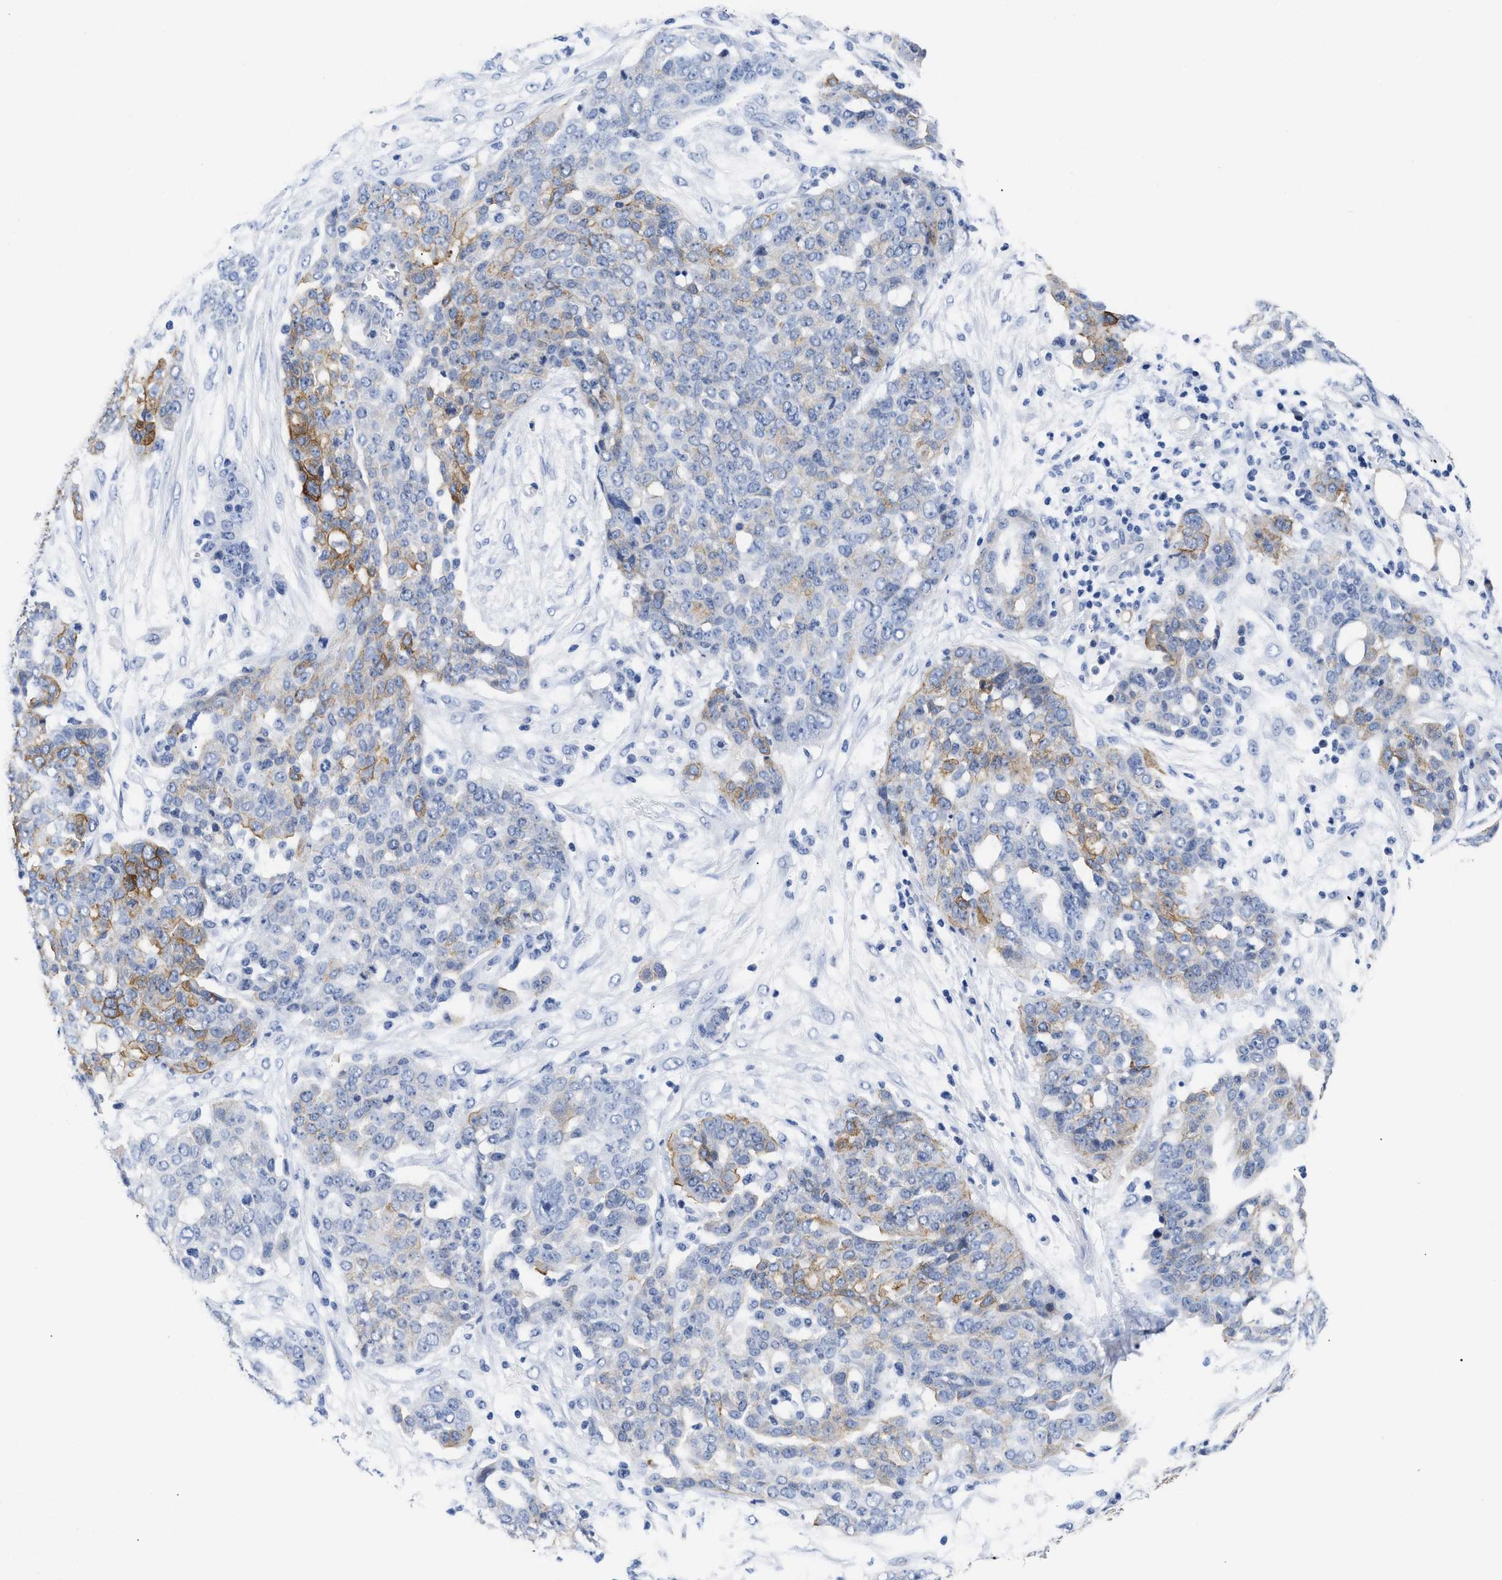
{"staining": {"intensity": "moderate", "quantity": "<25%", "location": "cytoplasmic/membranous"}, "tissue": "ovarian cancer", "cell_type": "Tumor cells", "image_type": "cancer", "snomed": [{"axis": "morphology", "description": "Cystadenocarcinoma, serous, NOS"}, {"axis": "topography", "description": "Soft tissue"}, {"axis": "topography", "description": "Ovary"}], "caption": "Protein staining of ovarian serous cystadenocarcinoma tissue exhibits moderate cytoplasmic/membranous positivity in about <25% of tumor cells. The staining was performed using DAB to visualize the protein expression in brown, while the nuclei were stained in blue with hematoxylin (Magnification: 20x).", "gene": "TRIM29", "patient": {"sex": "female", "age": 57}}